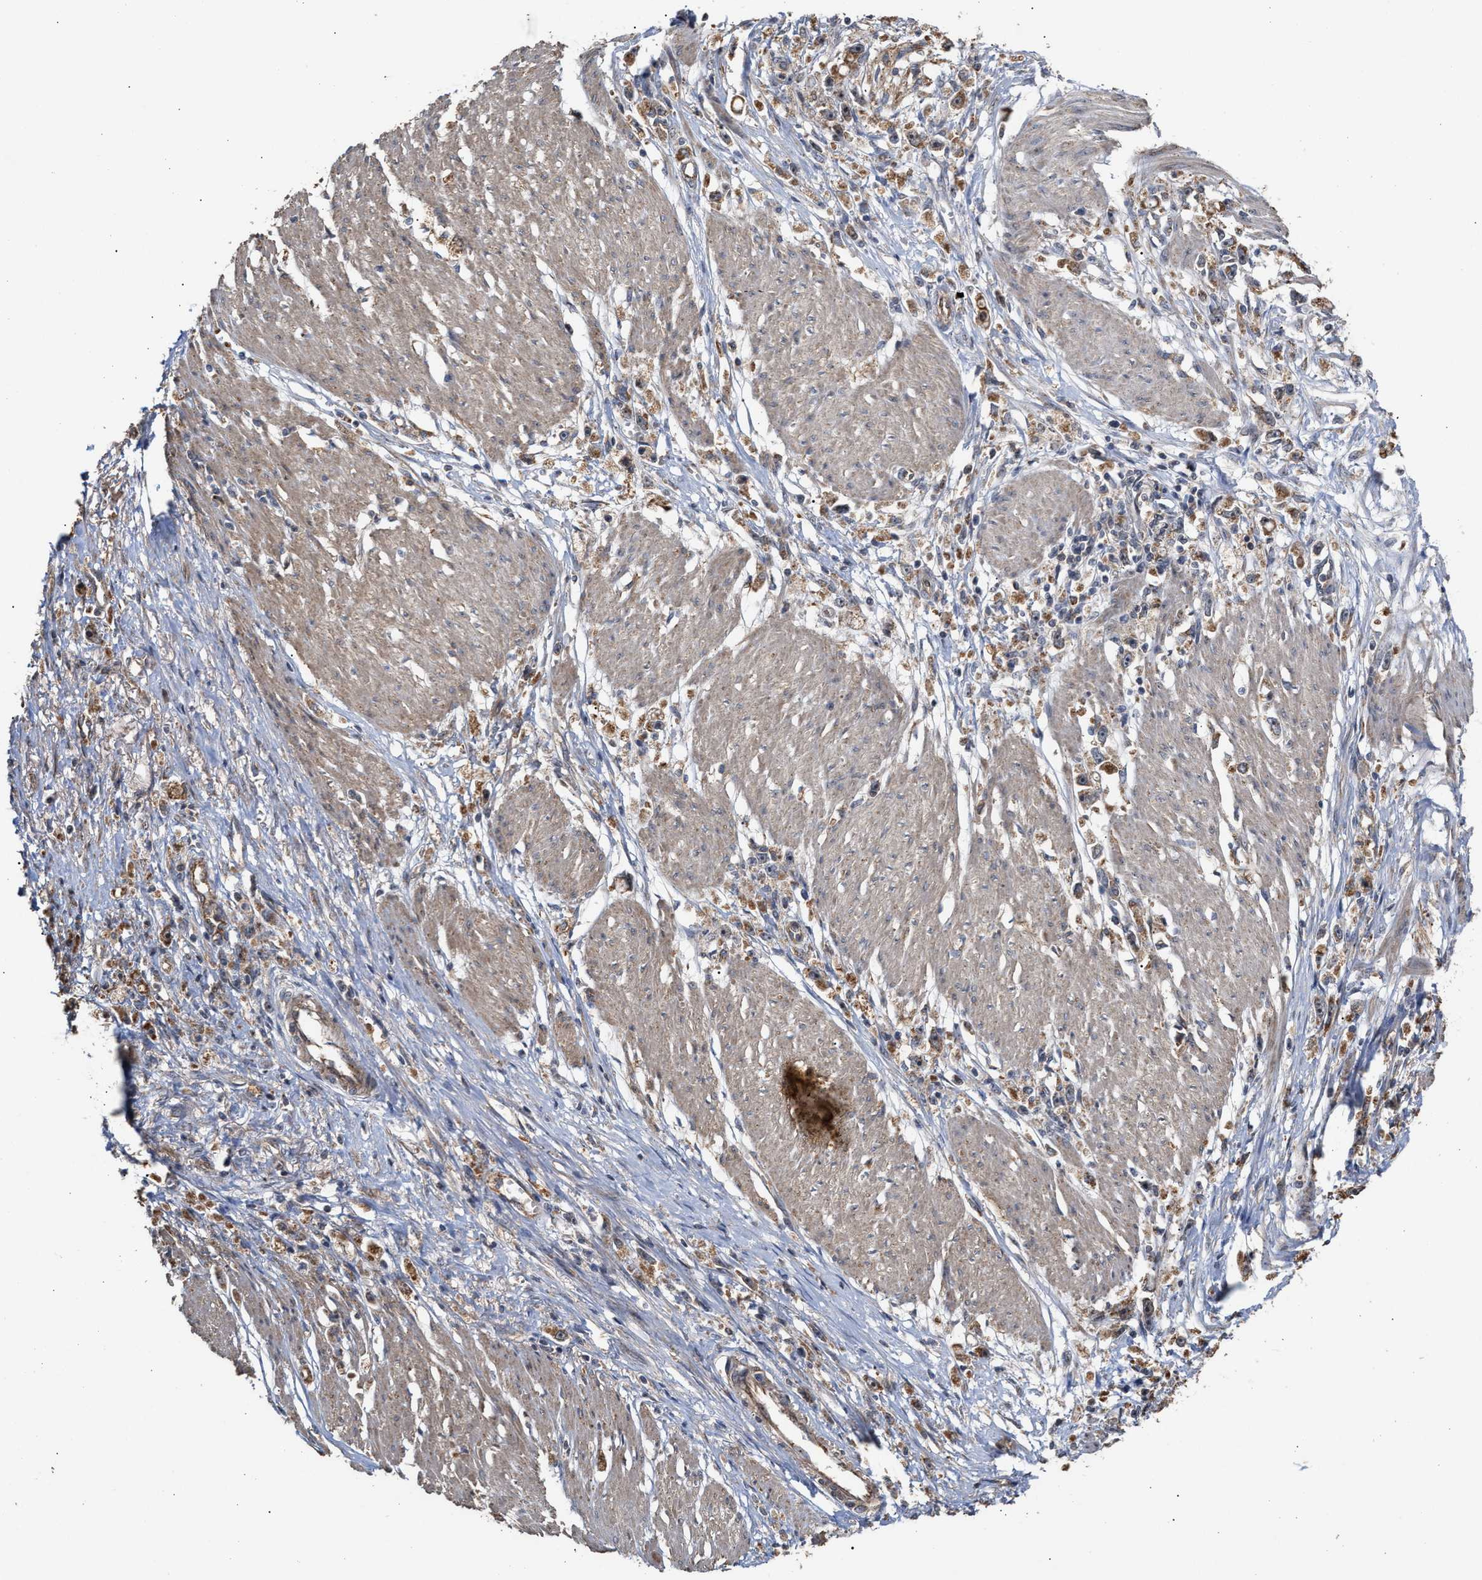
{"staining": {"intensity": "moderate", "quantity": ">75%", "location": "cytoplasmic/membranous"}, "tissue": "stomach cancer", "cell_type": "Tumor cells", "image_type": "cancer", "snomed": [{"axis": "morphology", "description": "Adenocarcinoma, NOS"}, {"axis": "topography", "description": "Stomach"}], "caption": "Immunohistochemistry (IHC) of human stomach cancer reveals medium levels of moderate cytoplasmic/membranous staining in approximately >75% of tumor cells. The staining was performed using DAB (3,3'-diaminobenzidine) to visualize the protein expression in brown, while the nuclei were stained in blue with hematoxylin (Magnification: 20x).", "gene": "EXOSC2", "patient": {"sex": "female", "age": 59}}